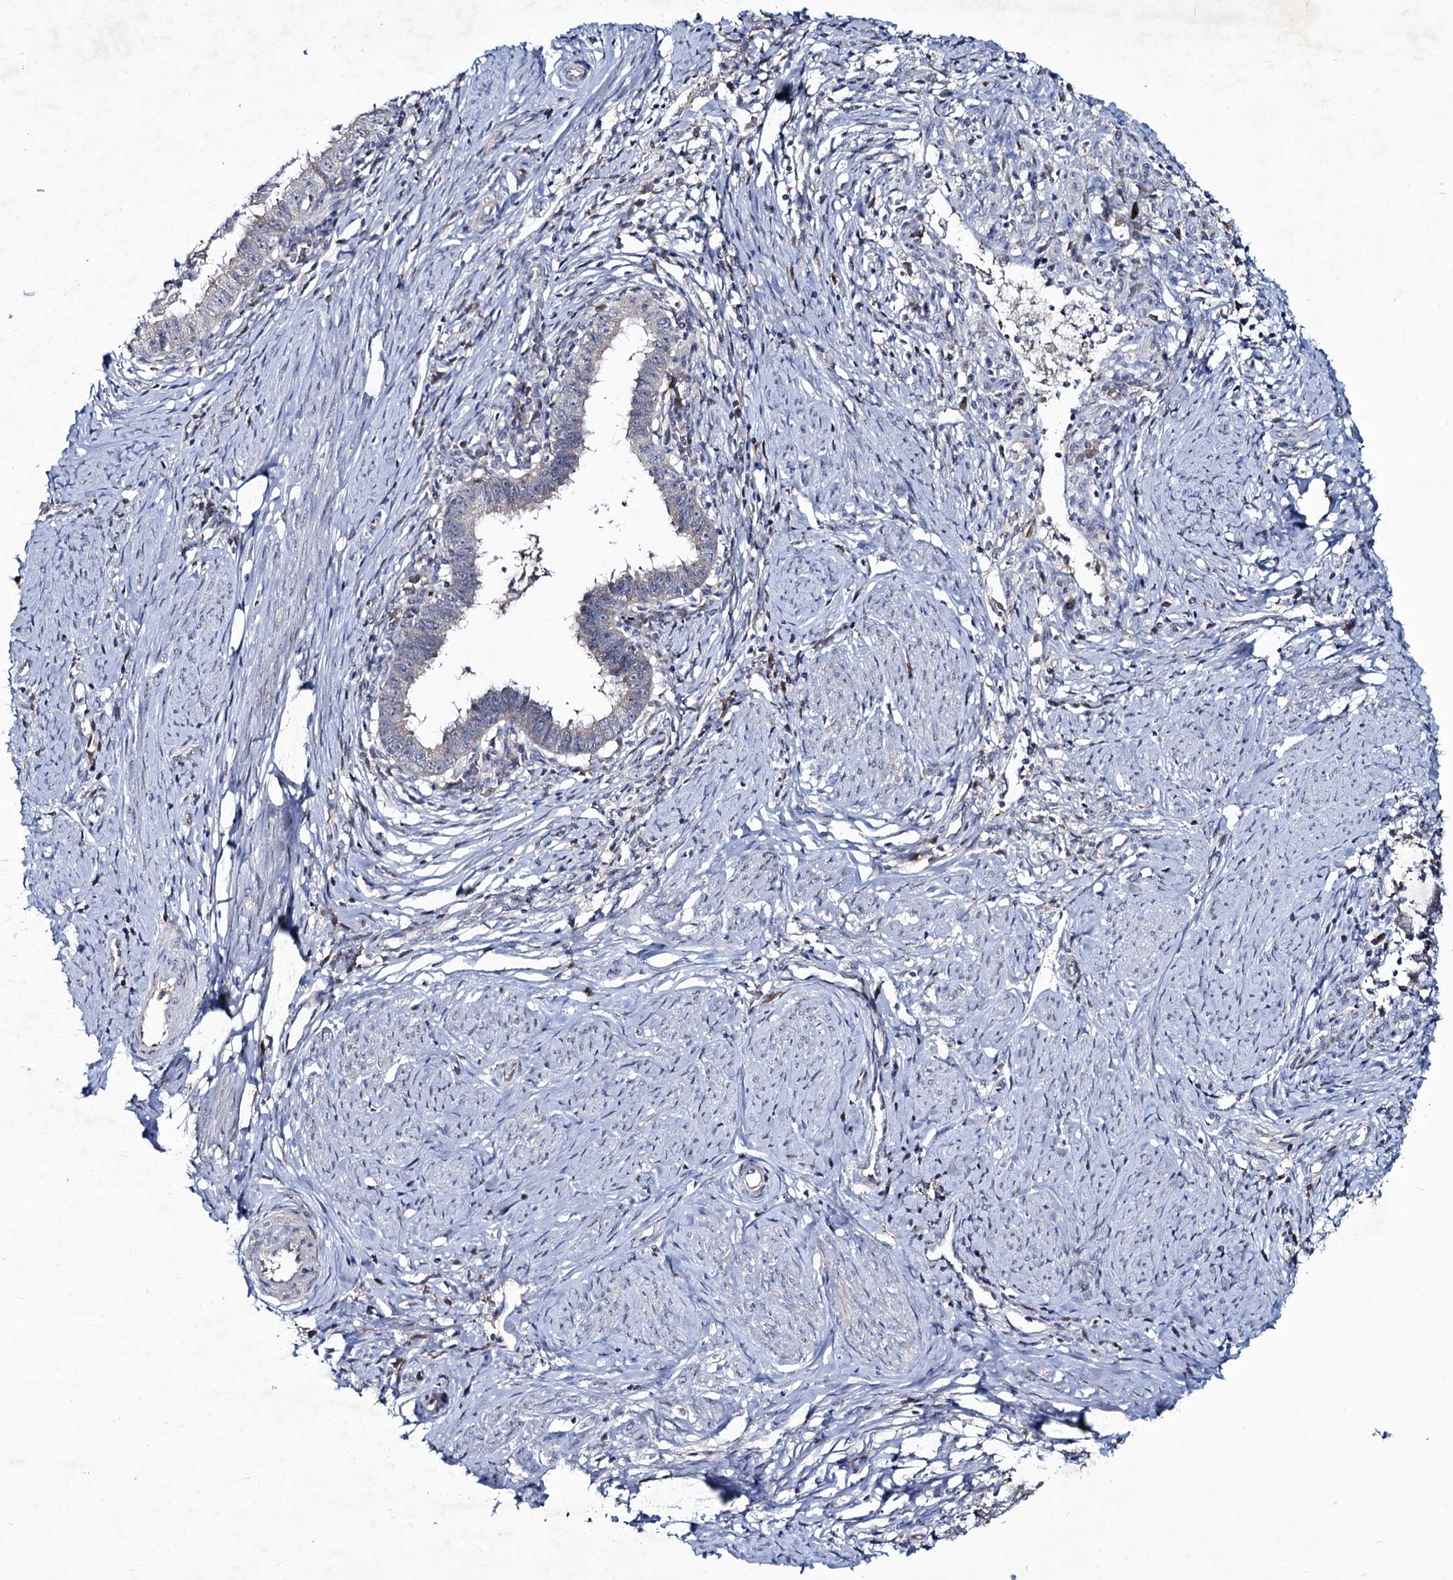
{"staining": {"intensity": "weak", "quantity": "<25%", "location": "cytoplasmic/membranous"}, "tissue": "cervical cancer", "cell_type": "Tumor cells", "image_type": "cancer", "snomed": [{"axis": "morphology", "description": "Adenocarcinoma, NOS"}, {"axis": "topography", "description": "Cervix"}], "caption": "Tumor cells show no significant protein positivity in adenocarcinoma (cervical).", "gene": "RNF6", "patient": {"sex": "female", "age": 36}}